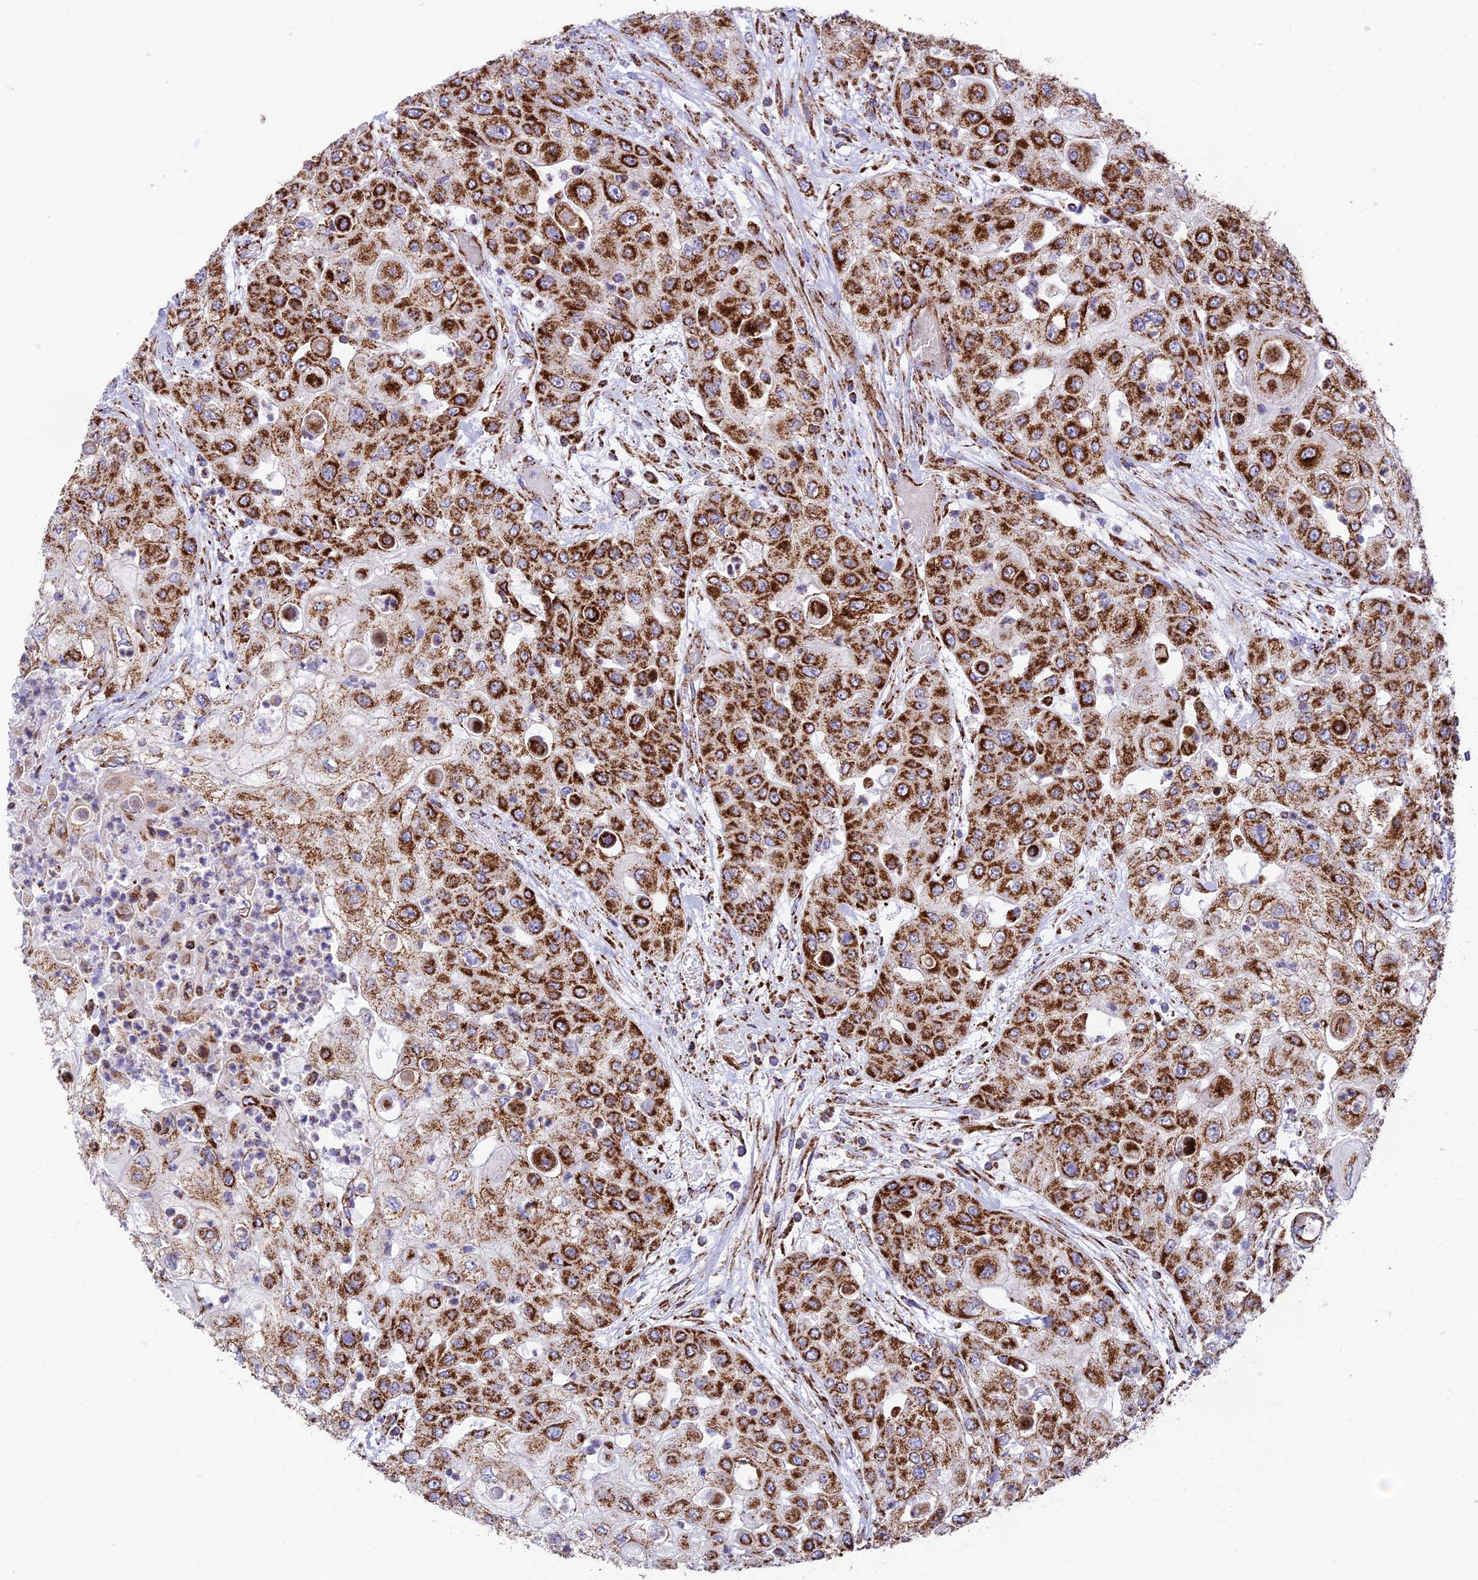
{"staining": {"intensity": "strong", "quantity": ">75%", "location": "cytoplasmic/membranous"}, "tissue": "urothelial cancer", "cell_type": "Tumor cells", "image_type": "cancer", "snomed": [{"axis": "morphology", "description": "Urothelial carcinoma, High grade"}, {"axis": "topography", "description": "Urinary bladder"}], "caption": "IHC histopathology image of human urothelial cancer stained for a protein (brown), which displays high levels of strong cytoplasmic/membranous positivity in approximately >75% of tumor cells.", "gene": "CHCHD3", "patient": {"sex": "female", "age": 79}}